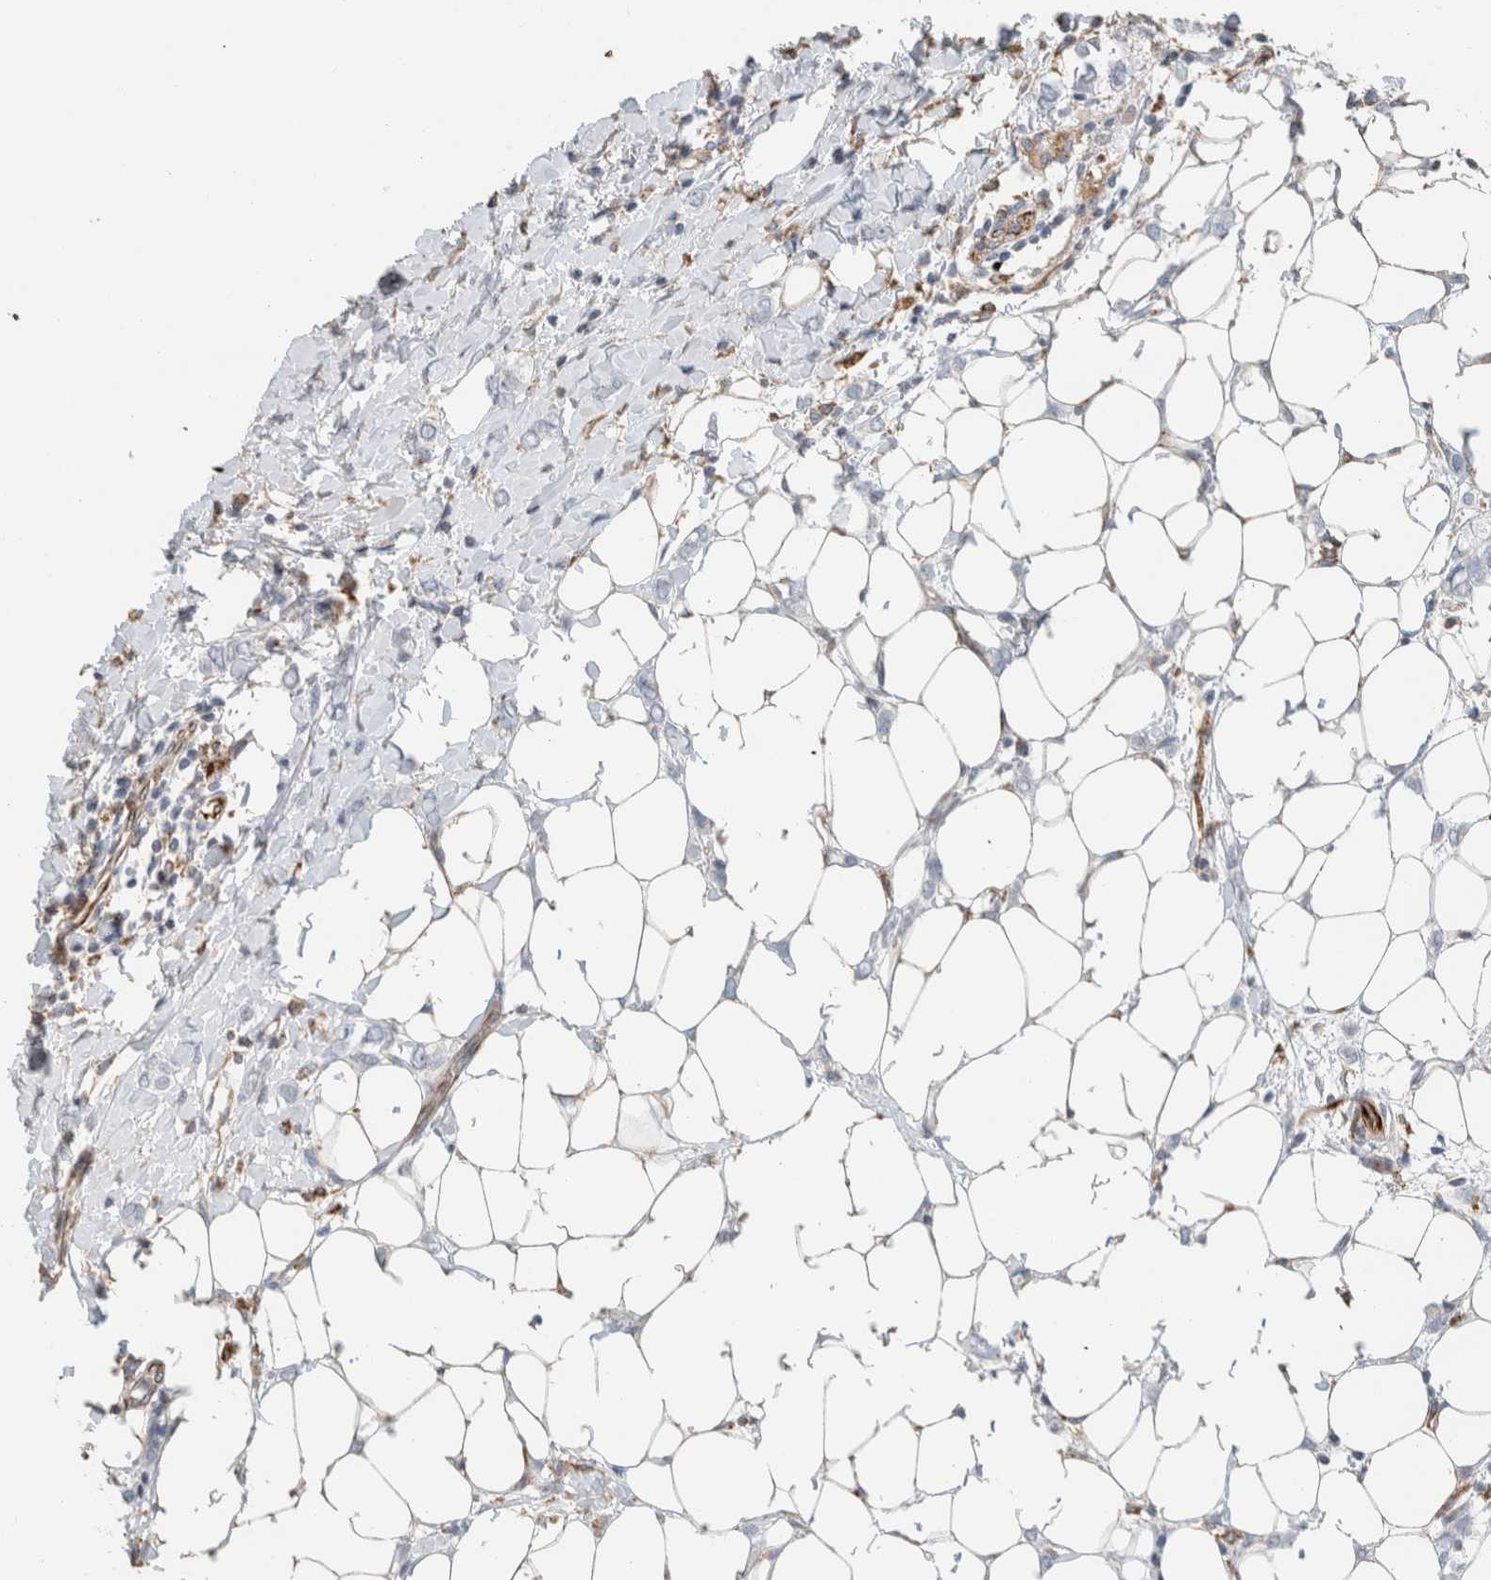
{"staining": {"intensity": "negative", "quantity": "none", "location": "none"}, "tissue": "breast cancer", "cell_type": "Tumor cells", "image_type": "cancer", "snomed": [{"axis": "morphology", "description": "Normal tissue, NOS"}, {"axis": "morphology", "description": "Lobular carcinoma"}, {"axis": "topography", "description": "Breast"}], "caption": "High magnification brightfield microscopy of breast cancer (lobular carcinoma) stained with DAB (3,3'-diaminobenzidine) (brown) and counterstained with hematoxylin (blue): tumor cells show no significant positivity.", "gene": "LY86", "patient": {"sex": "female", "age": 47}}